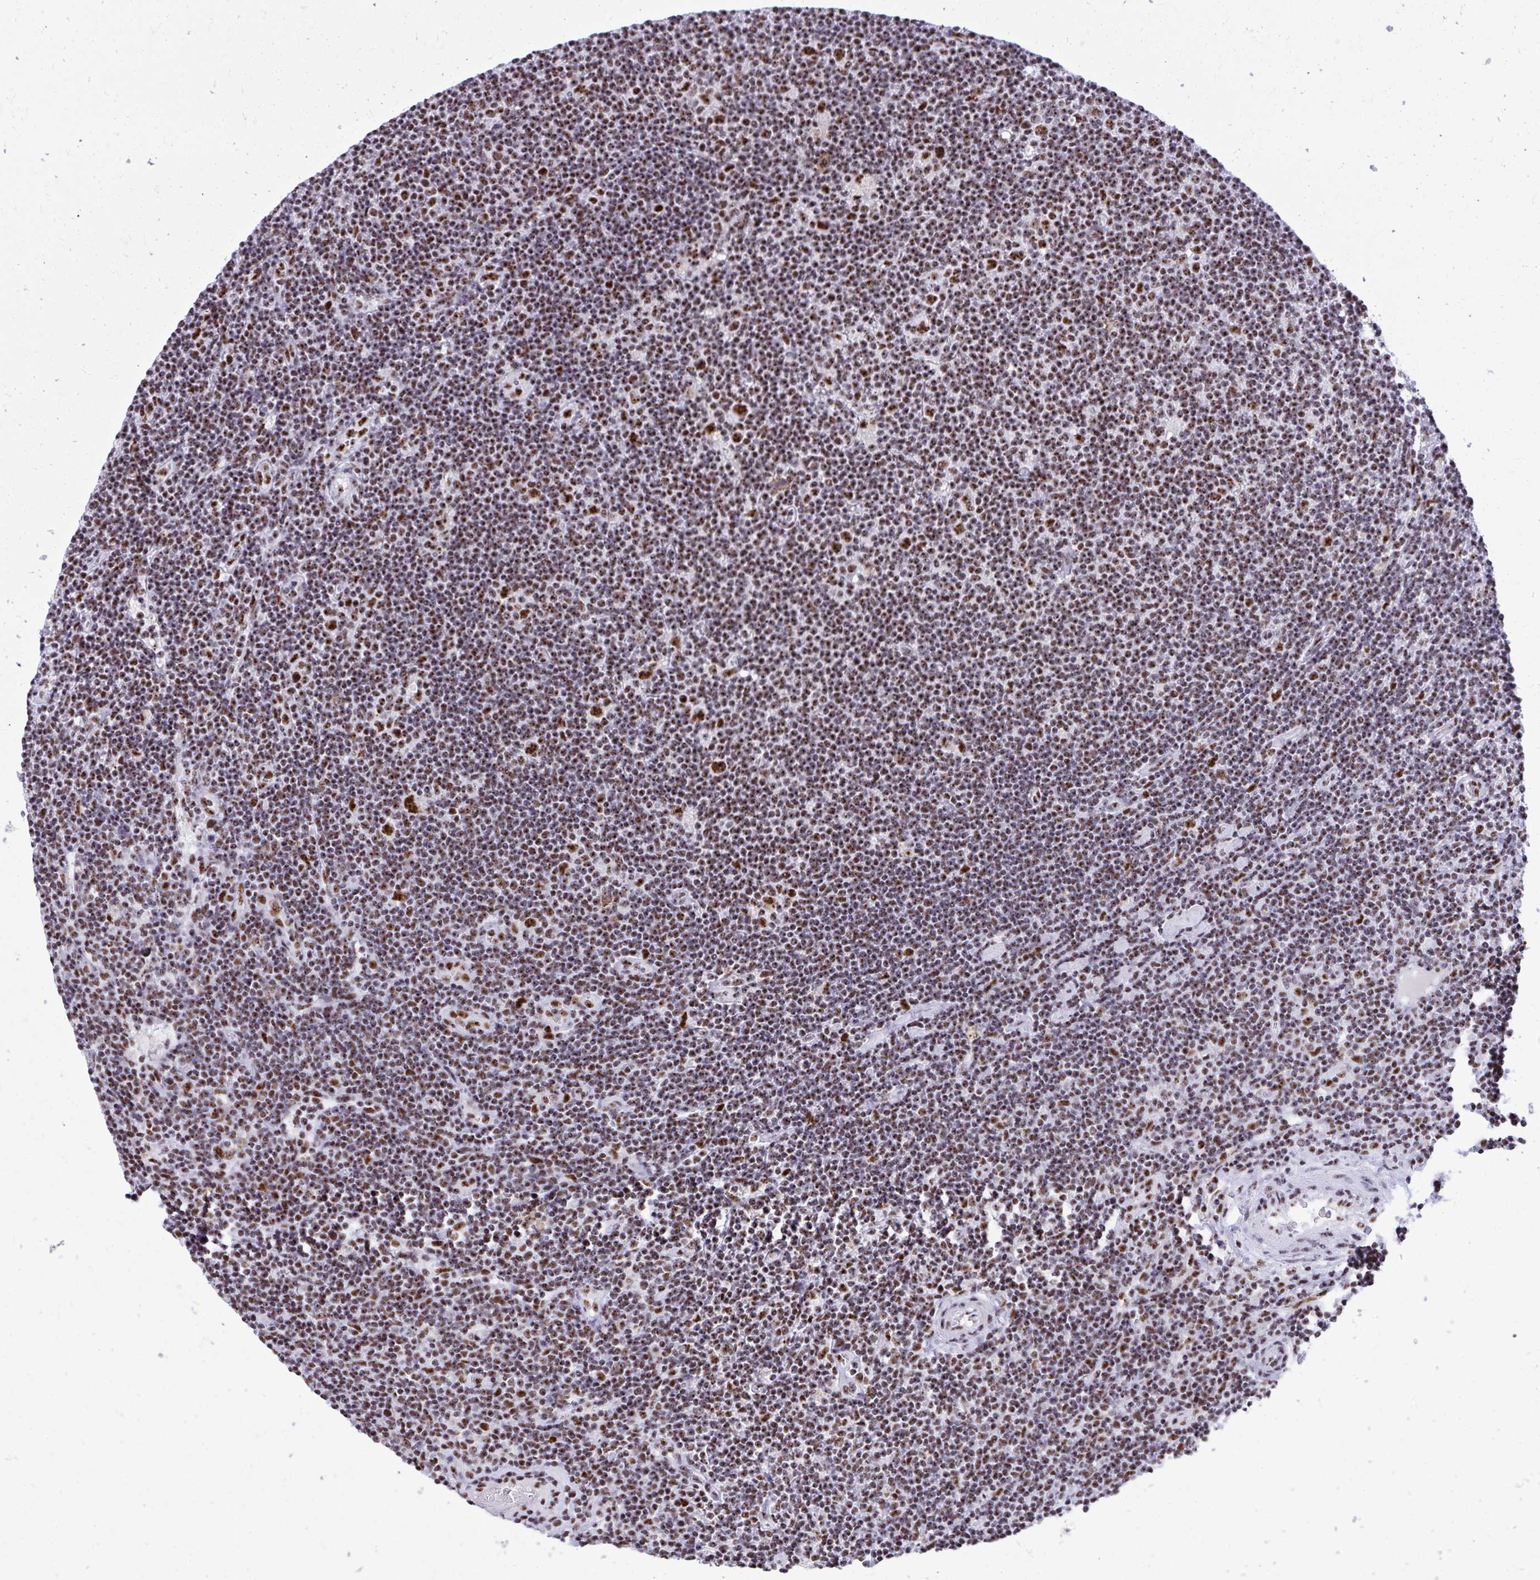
{"staining": {"intensity": "strong", "quantity": ">75%", "location": "nuclear"}, "tissue": "lymphoma", "cell_type": "Tumor cells", "image_type": "cancer", "snomed": [{"axis": "morphology", "description": "Hodgkin's disease, NOS"}, {"axis": "topography", "description": "Lymph node"}], "caption": "Immunohistochemistry (IHC) (DAB) staining of Hodgkin's disease exhibits strong nuclear protein expression in approximately >75% of tumor cells.", "gene": "PELP1", "patient": {"sex": "male", "age": 40}}